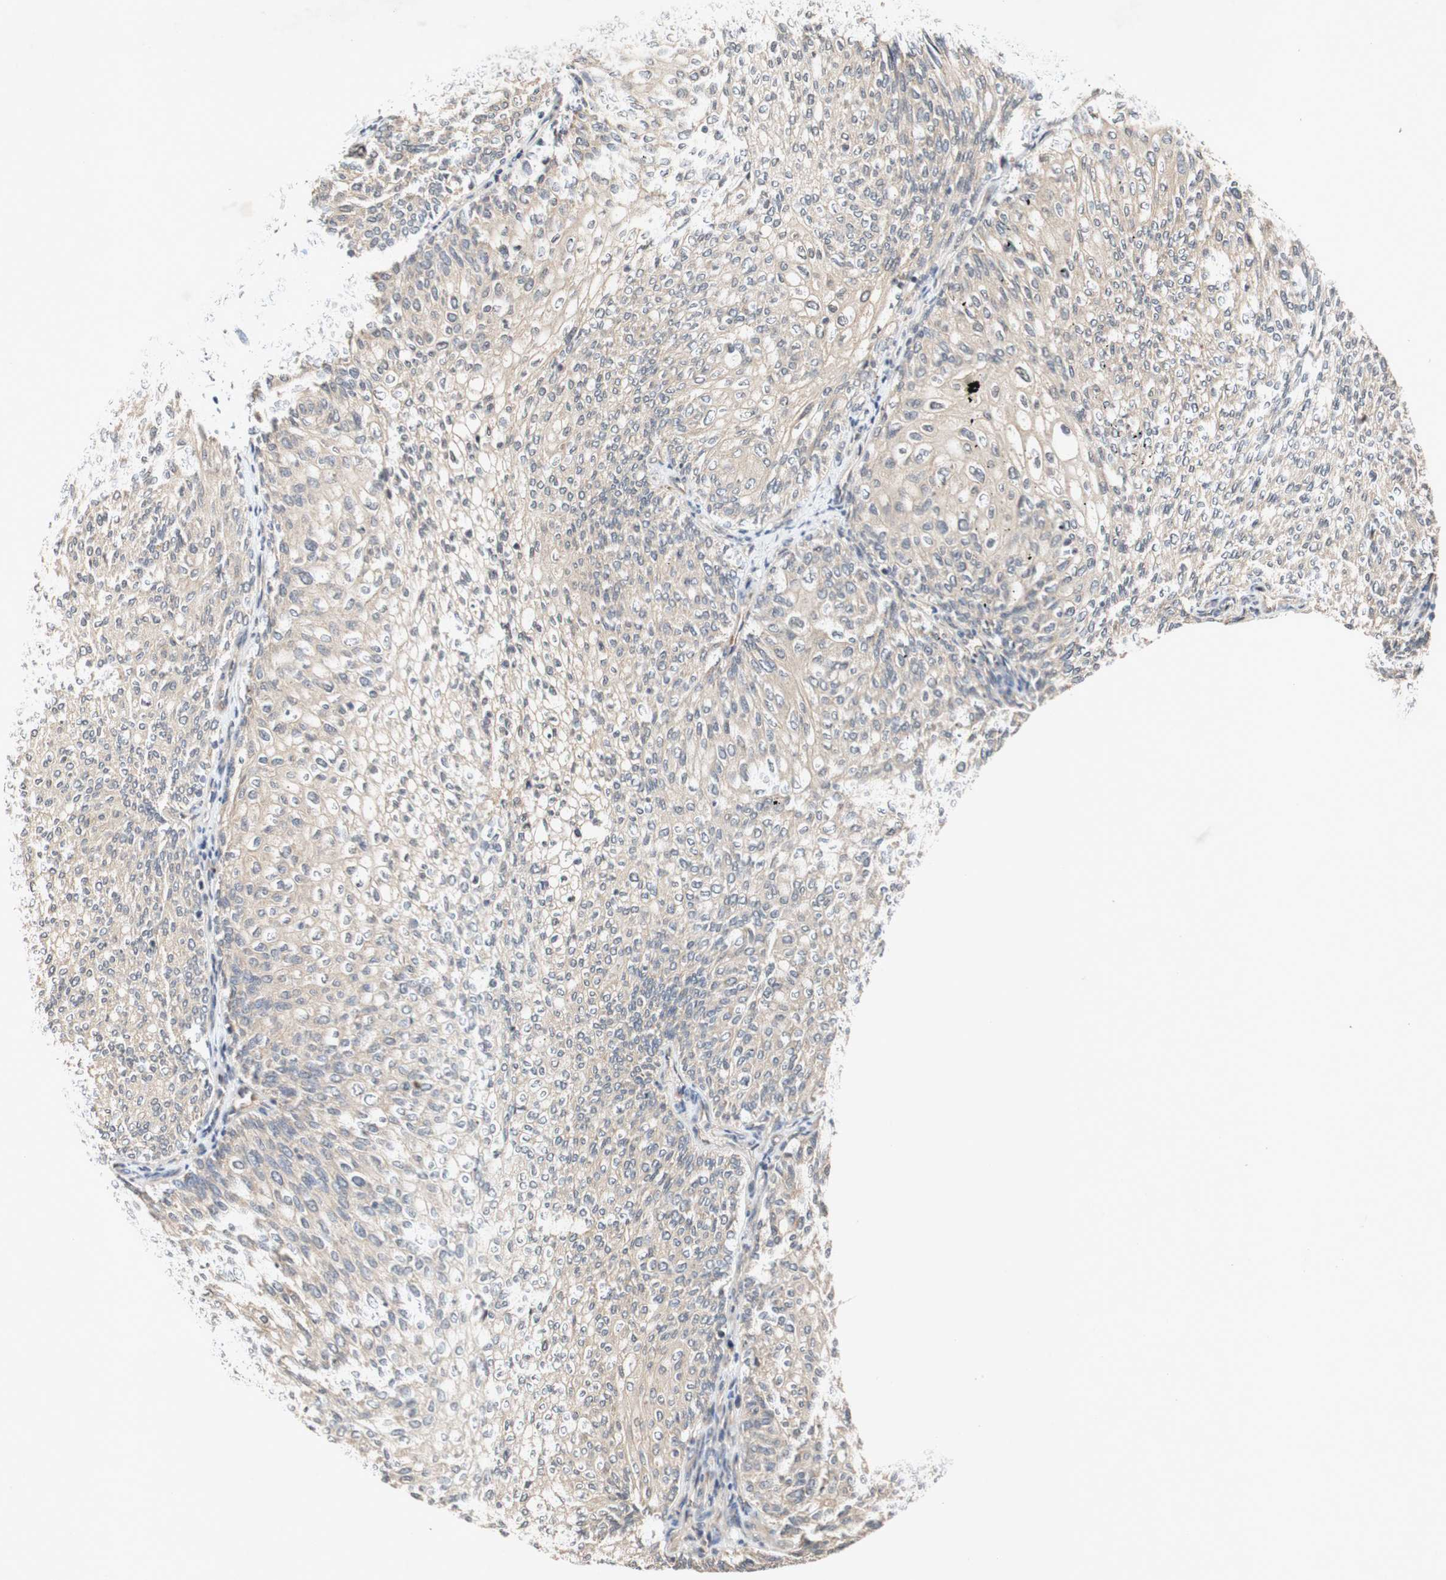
{"staining": {"intensity": "weak", "quantity": ">75%", "location": "cytoplasmic/membranous"}, "tissue": "urothelial cancer", "cell_type": "Tumor cells", "image_type": "cancer", "snomed": [{"axis": "morphology", "description": "Urothelial carcinoma, Low grade"}, {"axis": "topography", "description": "Urinary bladder"}], "caption": "The immunohistochemical stain labels weak cytoplasmic/membranous staining in tumor cells of urothelial carcinoma (low-grade) tissue.", "gene": "PIN1", "patient": {"sex": "female", "age": 79}}